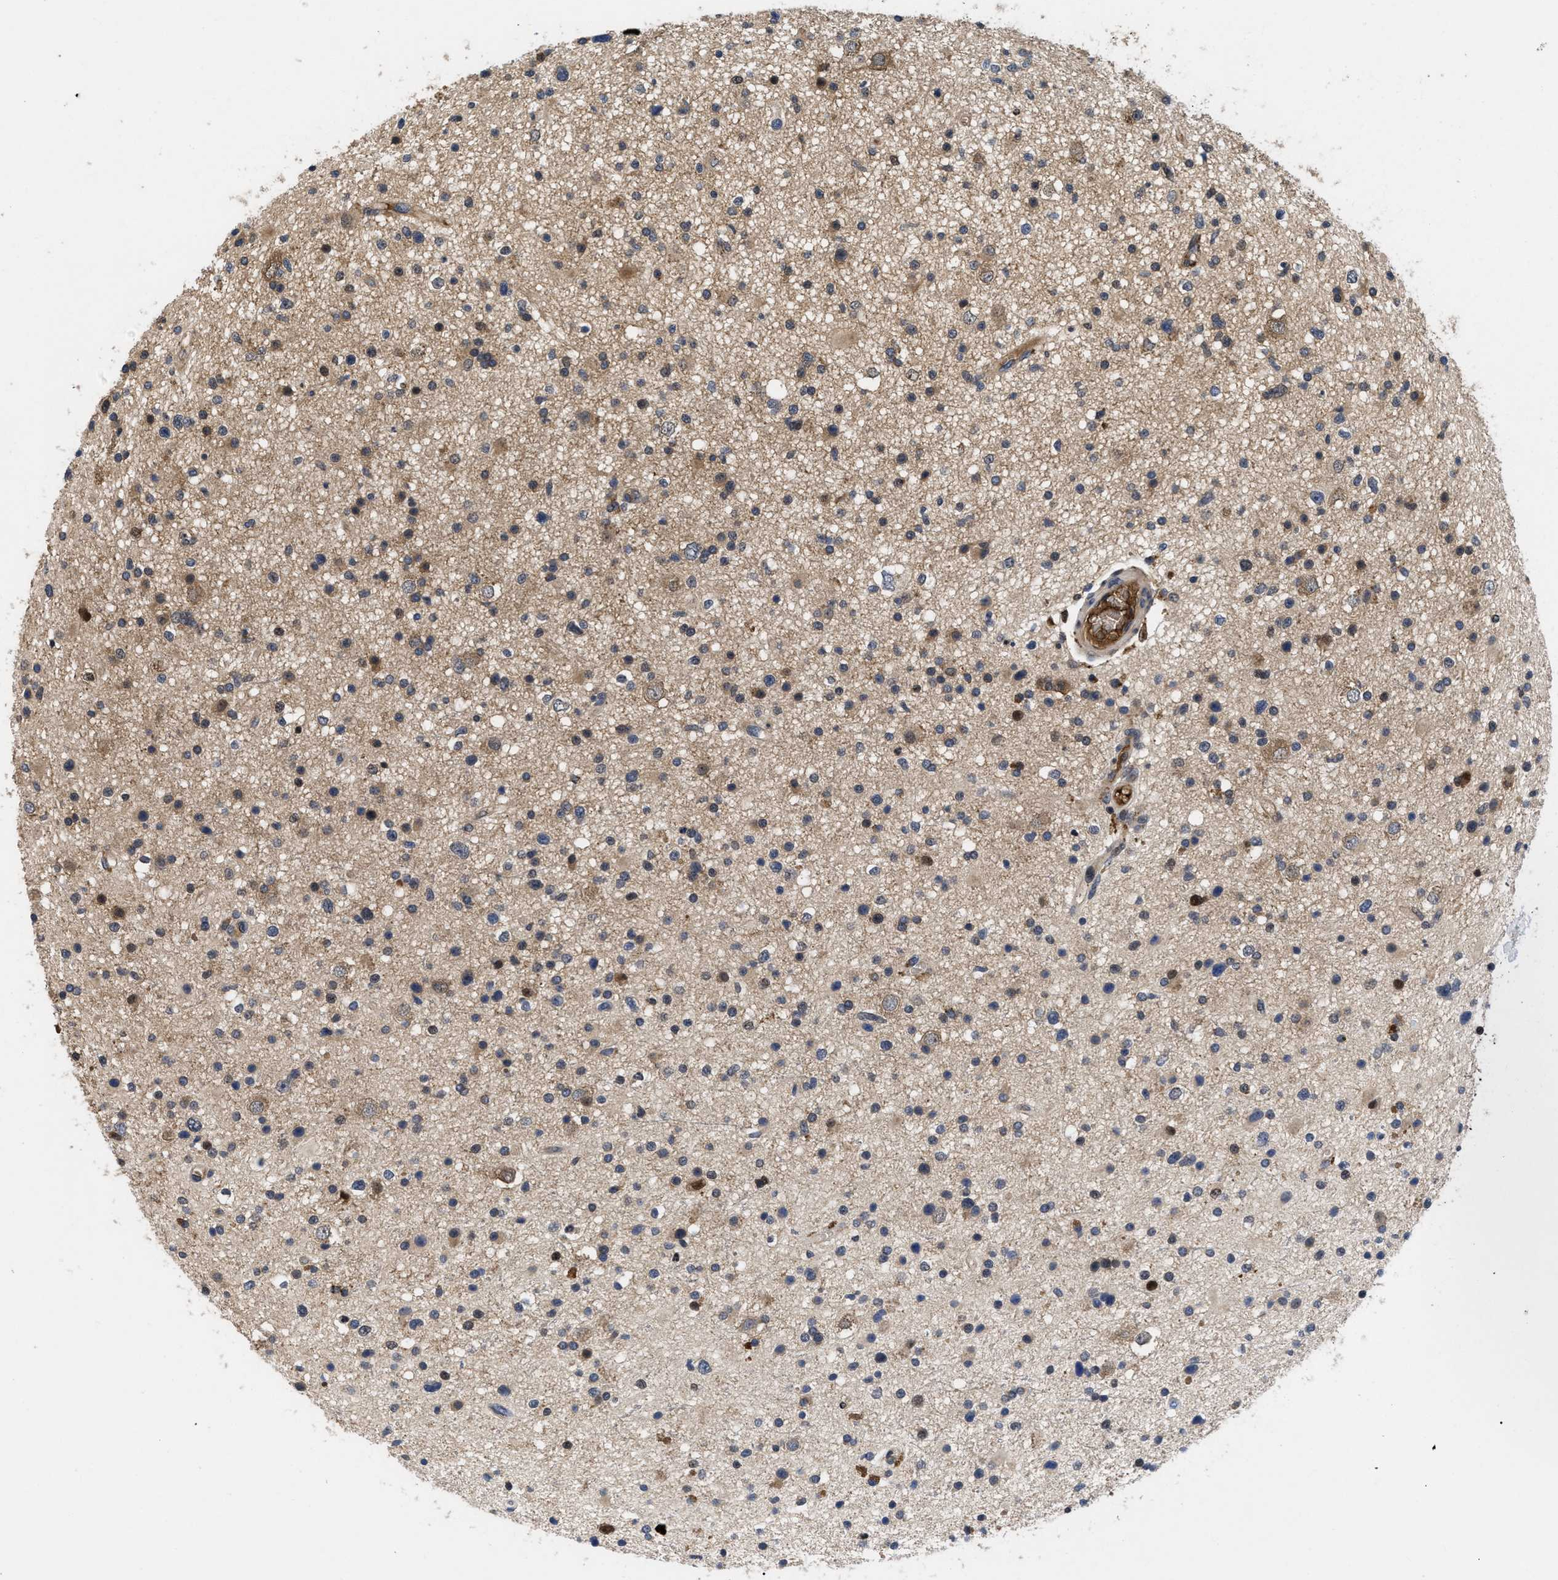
{"staining": {"intensity": "moderate", "quantity": "25%-75%", "location": "cytoplasmic/membranous,nuclear"}, "tissue": "glioma", "cell_type": "Tumor cells", "image_type": "cancer", "snomed": [{"axis": "morphology", "description": "Glioma, malignant, High grade"}, {"axis": "topography", "description": "Brain"}], "caption": "Approximately 25%-75% of tumor cells in glioma display moderate cytoplasmic/membranous and nuclear protein positivity as visualized by brown immunohistochemical staining.", "gene": "FAM200A", "patient": {"sex": "male", "age": 33}}